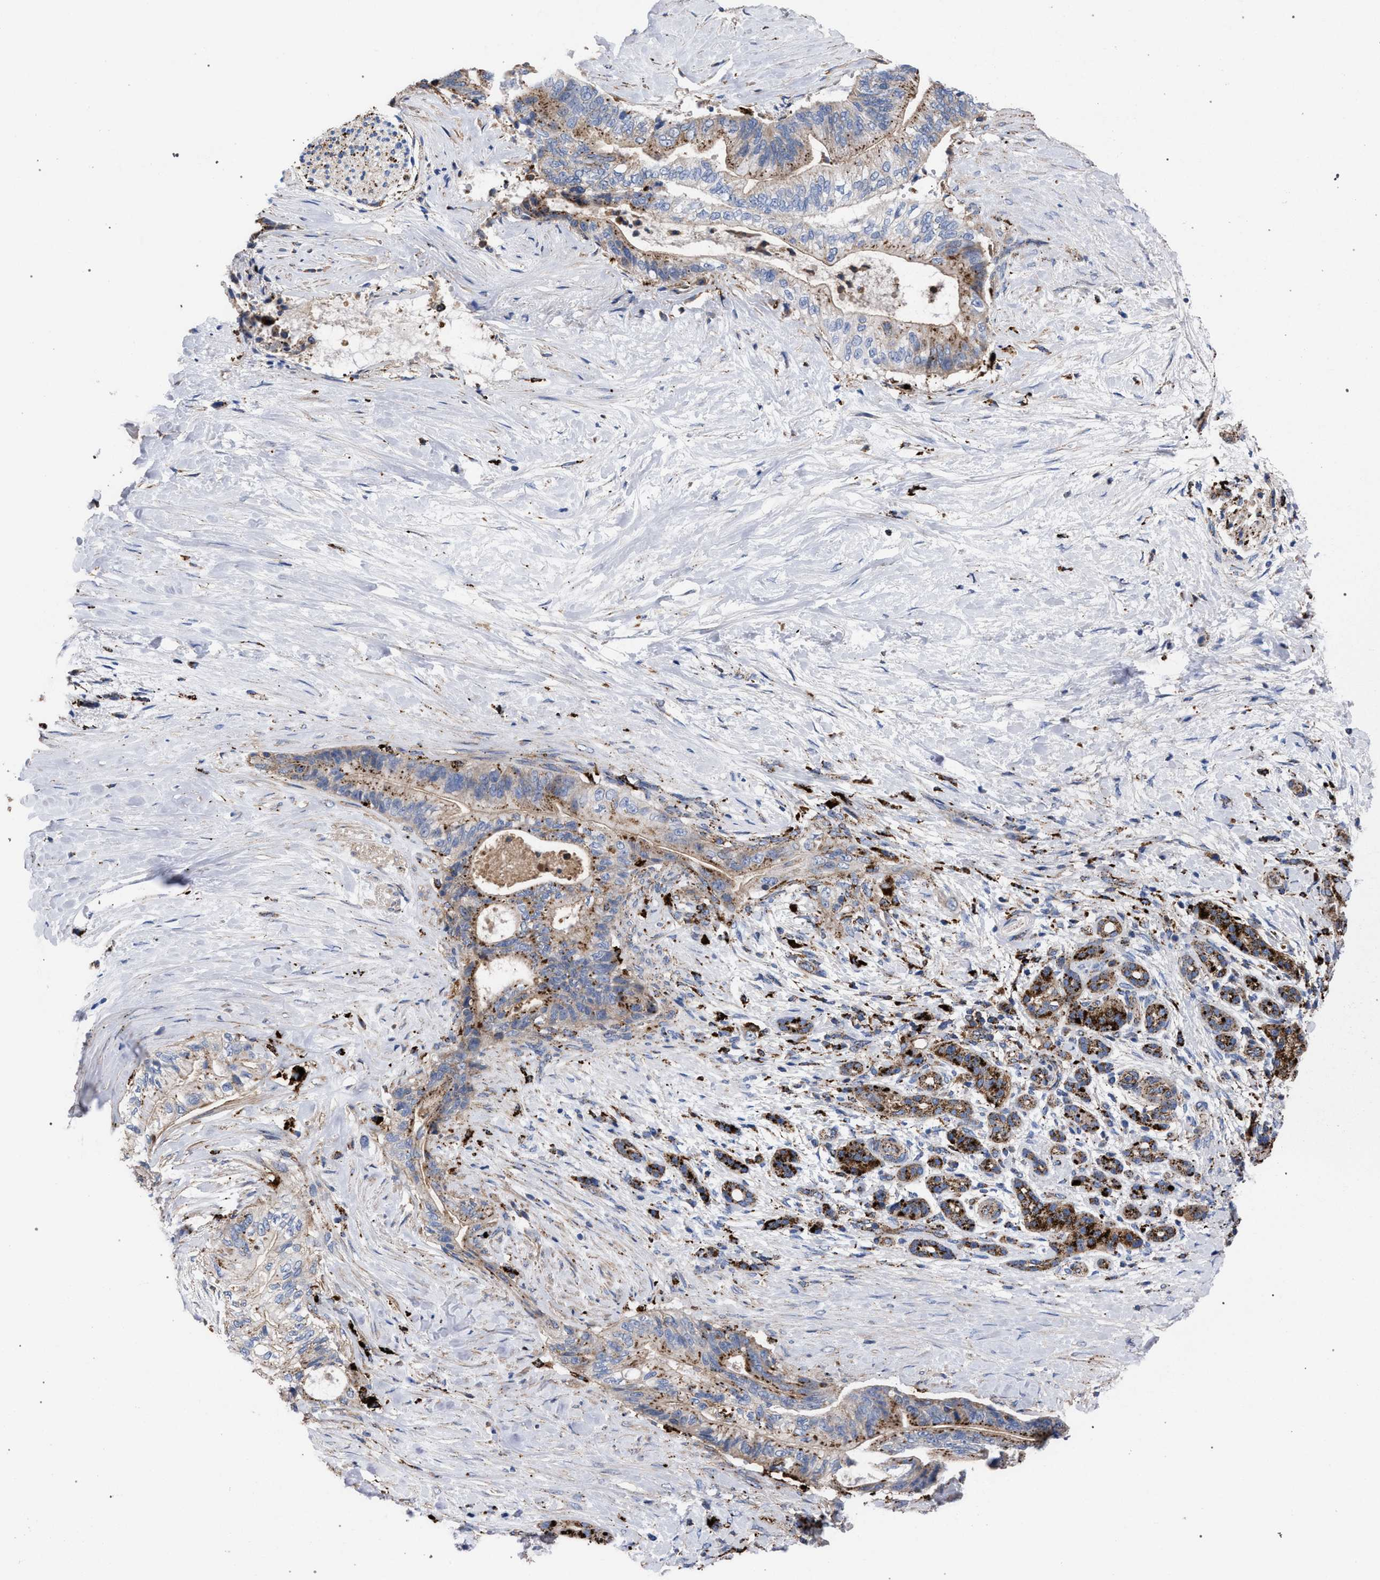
{"staining": {"intensity": "moderate", "quantity": ">75%", "location": "cytoplasmic/membranous"}, "tissue": "pancreatic cancer", "cell_type": "Tumor cells", "image_type": "cancer", "snomed": [{"axis": "morphology", "description": "Adenocarcinoma, NOS"}, {"axis": "topography", "description": "Pancreas"}], "caption": "Brown immunohistochemical staining in human pancreatic cancer (adenocarcinoma) displays moderate cytoplasmic/membranous expression in approximately >75% of tumor cells.", "gene": "PPT1", "patient": {"sex": "male", "age": 59}}